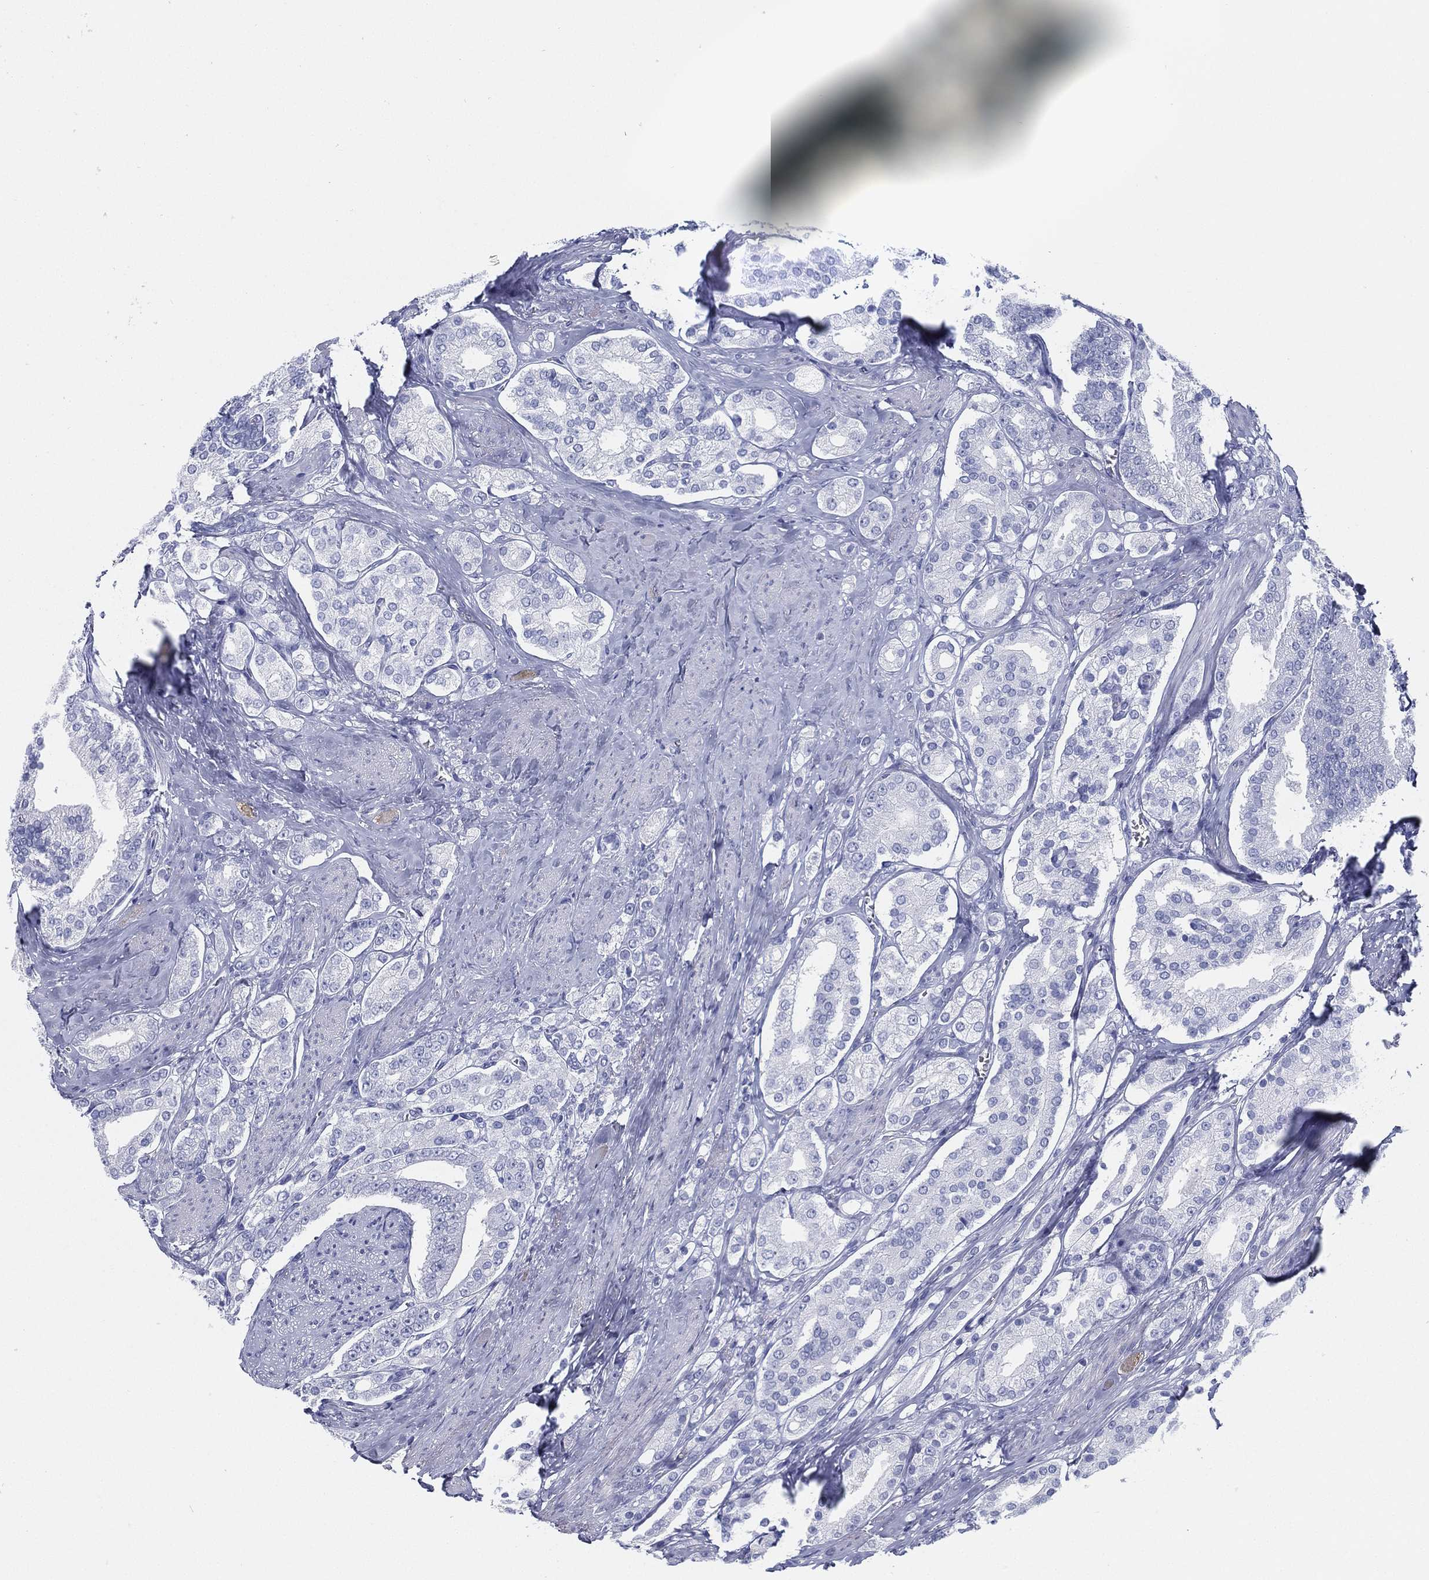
{"staining": {"intensity": "negative", "quantity": "none", "location": "none"}, "tissue": "prostate cancer", "cell_type": "Tumor cells", "image_type": "cancer", "snomed": [{"axis": "morphology", "description": "Adenocarcinoma, NOS"}, {"axis": "topography", "description": "Prostate and seminal vesicle, NOS"}, {"axis": "topography", "description": "Prostate"}], "caption": "Histopathology image shows no protein positivity in tumor cells of prostate adenocarcinoma tissue. (DAB (3,3'-diaminobenzidine) IHC, high magnification).", "gene": "TMEM252", "patient": {"sex": "male", "age": 67}}